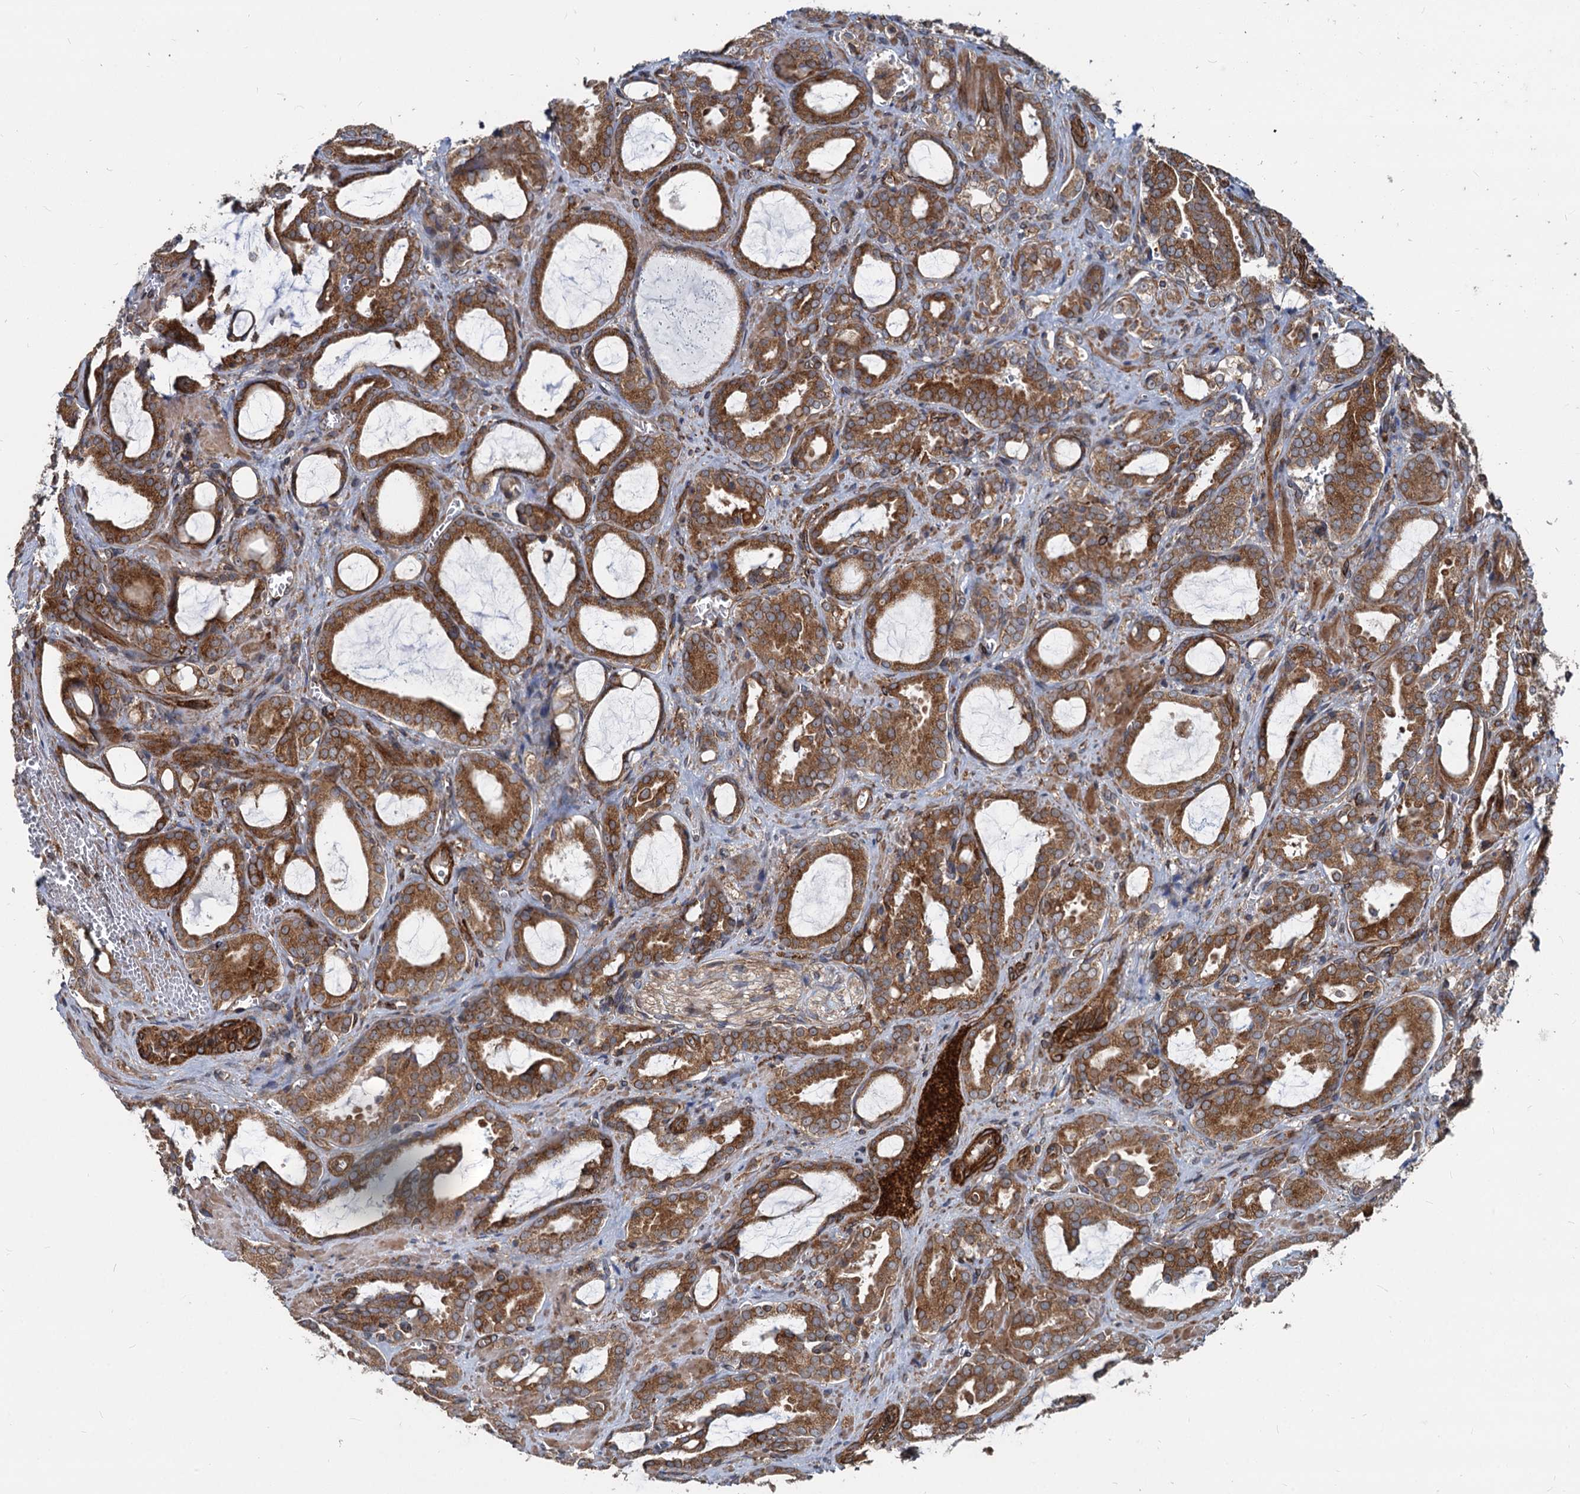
{"staining": {"intensity": "moderate", "quantity": ">75%", "location": "cytoplasmic/membranous"}, "tissue": "prostate cancer", "cell_type": "Tumor cells", "image_type": "cancer", "snomed": [{"axis": "morphology", "description": "Adenocarcinoma, High grade"}, {"axis": "topography", "description": "Prostate"}], "caption": "Protein expression by immunohistochemistry shows moderate cytoplasmic/membranous staining in about >75% of tumor cells in prostate cancer (adenocarcinoma (high-grade)). The staining was performed using DAB to visualize the protein expression in brown, while the nuclei were stained in blue with hematoxylin (Magnification: 20x).", "gene": "STIM1", "patient": {"sex": "male", "age": 72}}